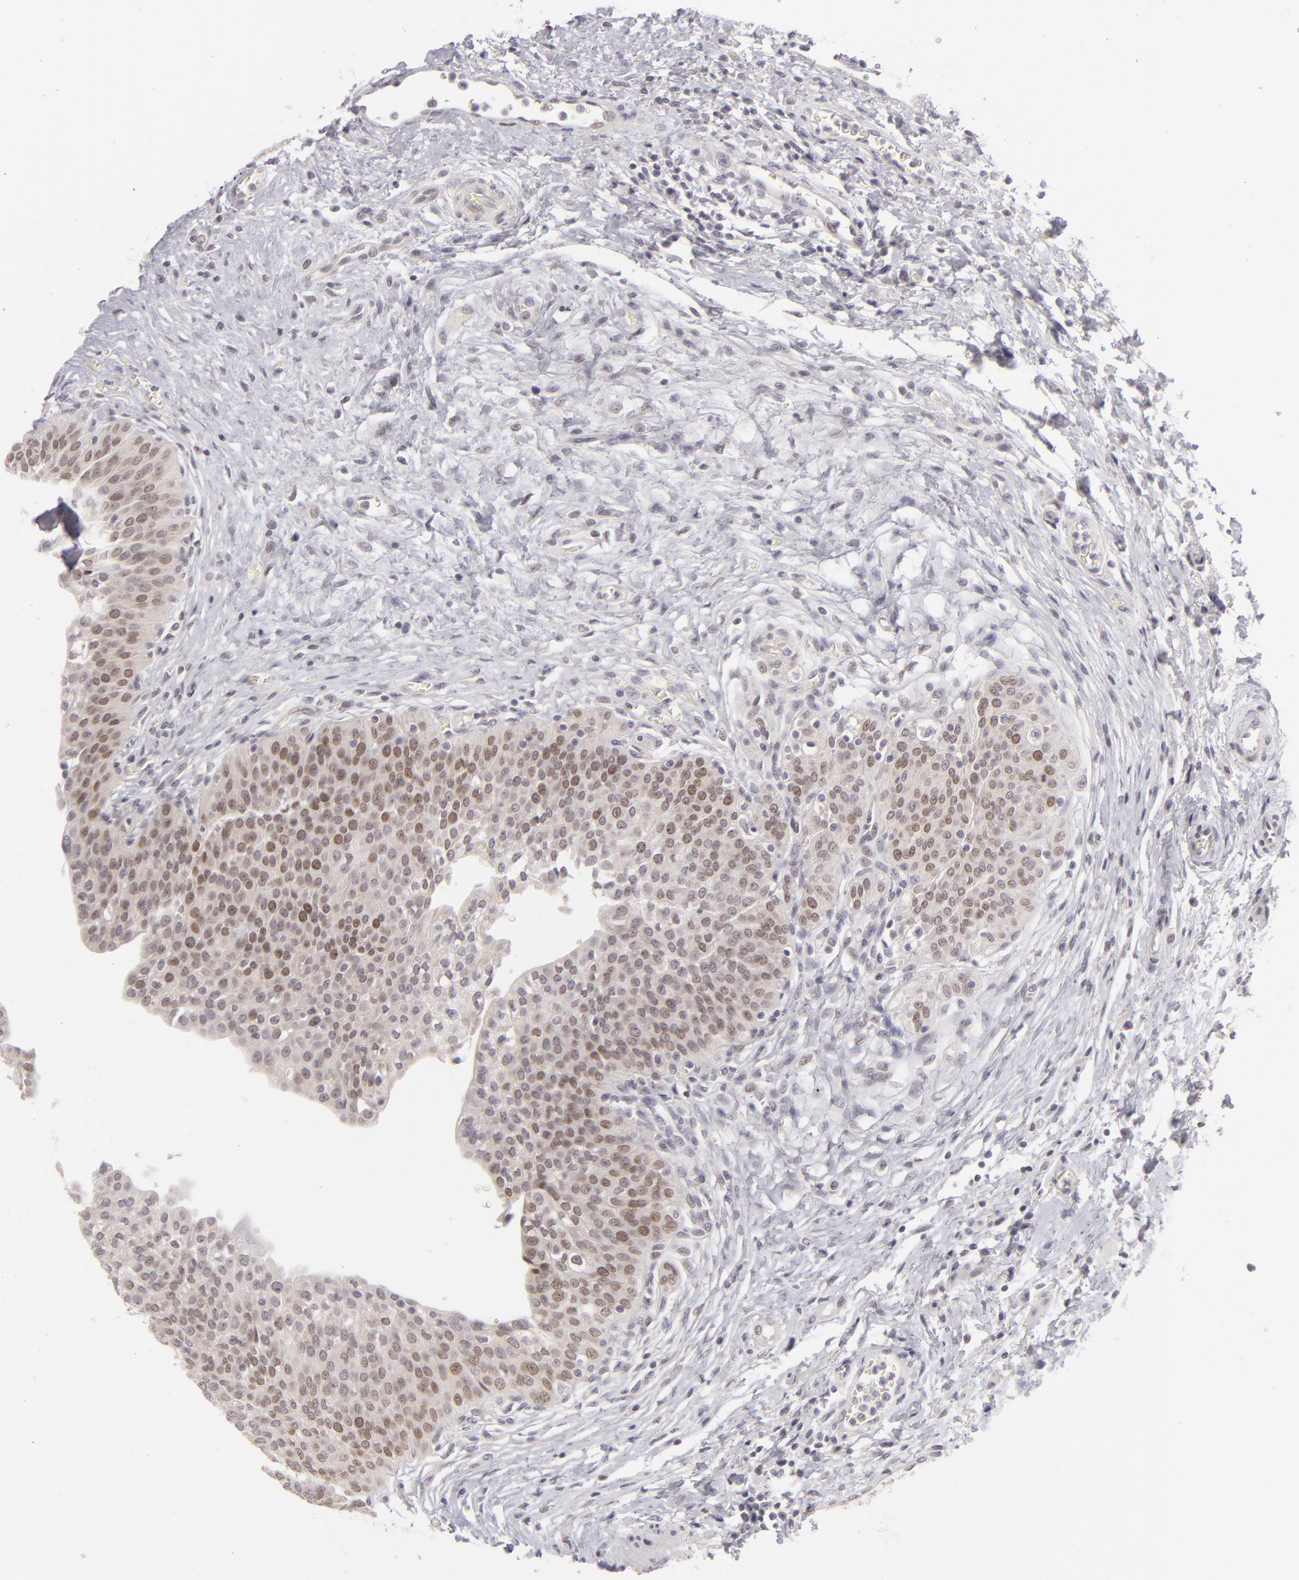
{"staining": {"intensity": "weak", "quantity": "25%-75%", "location": "nuclear"}, "tissue": "urinary bladder", "cell_type": "Urothelial cells", "image_type": "normal", "snomed": [{"axis": "morphology", "description": "Normal tissue, NOS"}, {"axis": "topography", "description": "Smooth muscle"}, {"axis": "topography", "description": "Urinary bladder"}], "caption": "Protein staining by IHC displays weak nuclear expression in approximately 25%-75% of urothelial cells in normal urinary bladder.", "gene": "SIX1", "patient": {"sex": "male", "age": 35}}